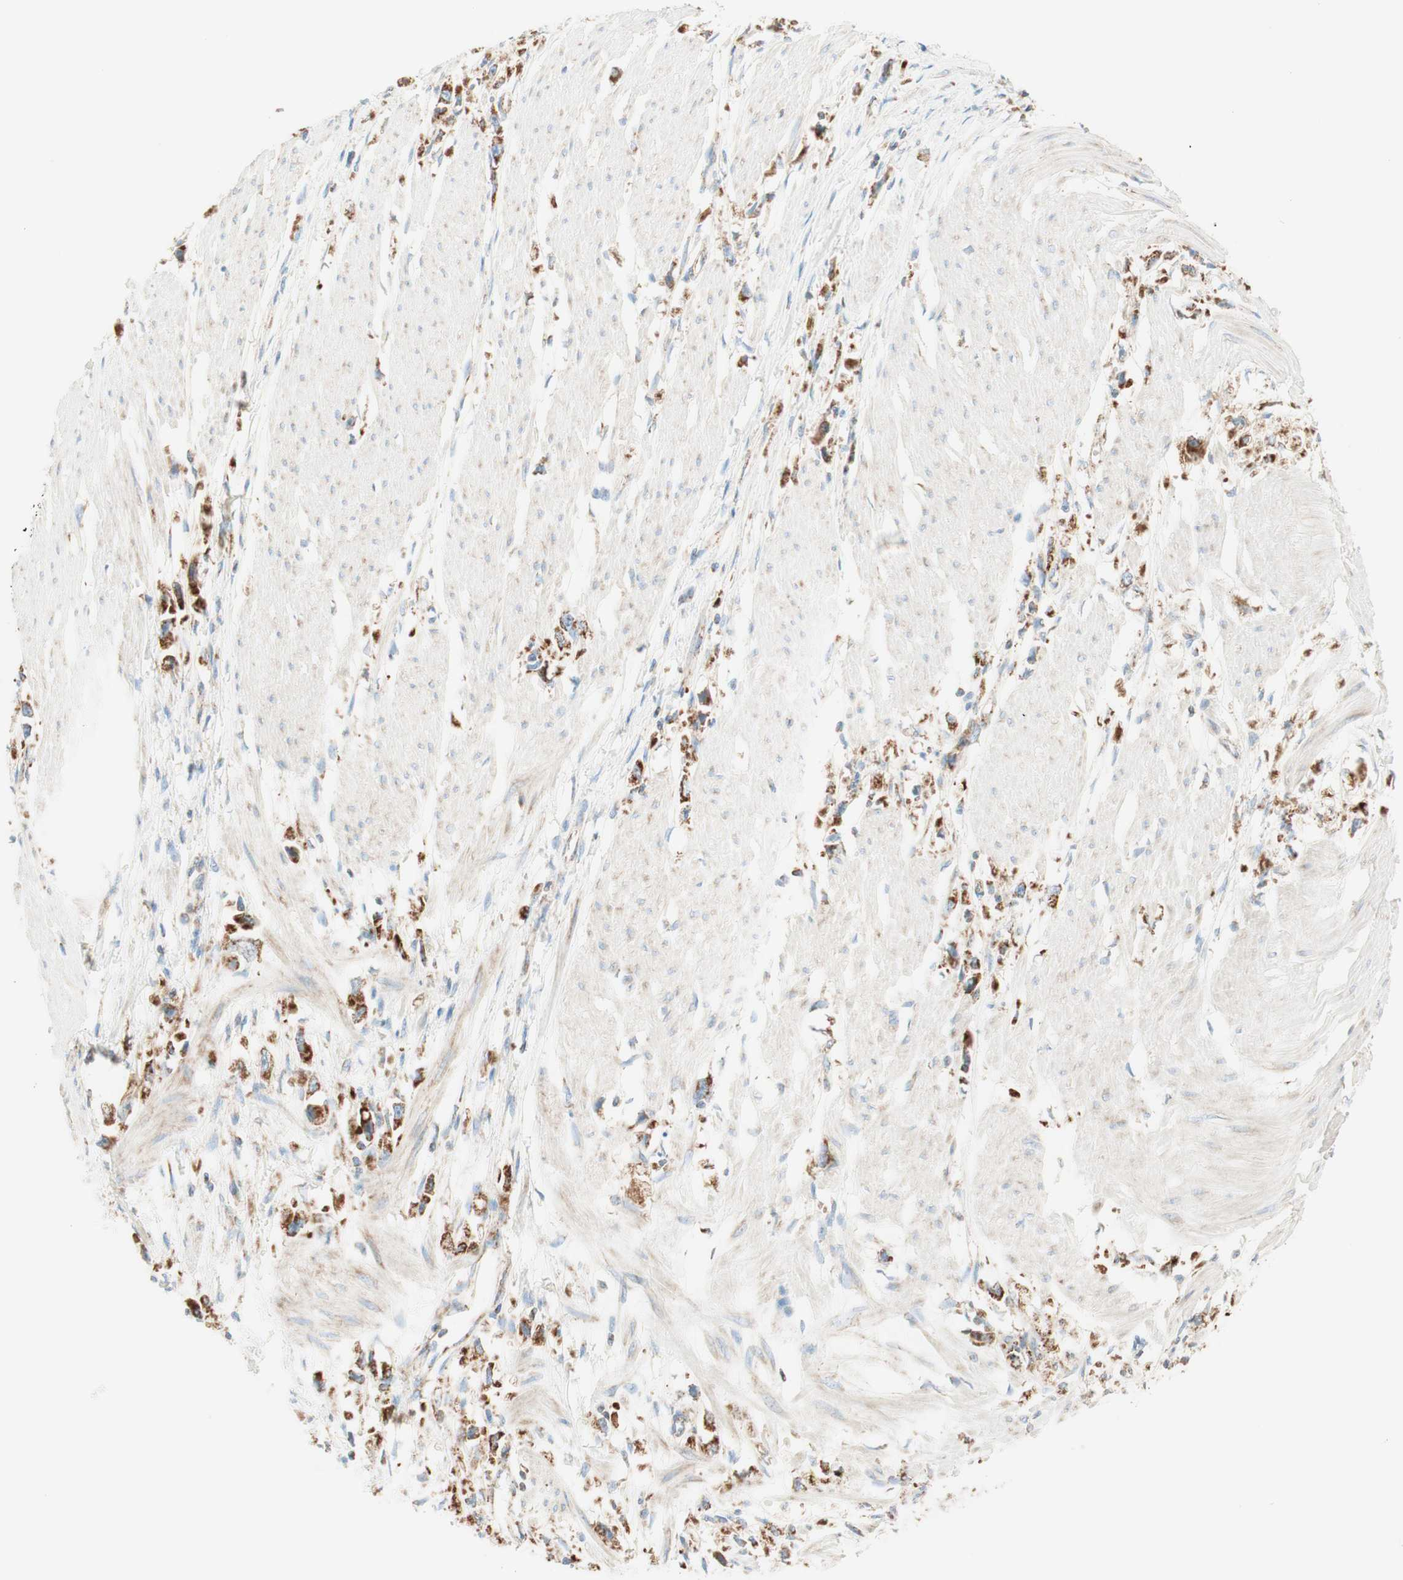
{"staining": {"intensity": "strong", "quantity": ">75%", "location": "cytoplasmic/membranous"}, "tissue": "stomach cancer", "cell_type": "Tumor cells", "image_type": "cancer", "snomed": [{"axis": "morphology", "description": "Adenocarcinoma, NOS"}, {"axis": "topography", "description": "Stomach"}], "caption": "The photomicrograph shows a brown stain indicating the presence of a protein in the cytoplasmic/membranous of tumor cells in stomach cancer (adenocarcinoma).", "gene": "TOMM20", "patient": {"sex": "female", "age": 59}}